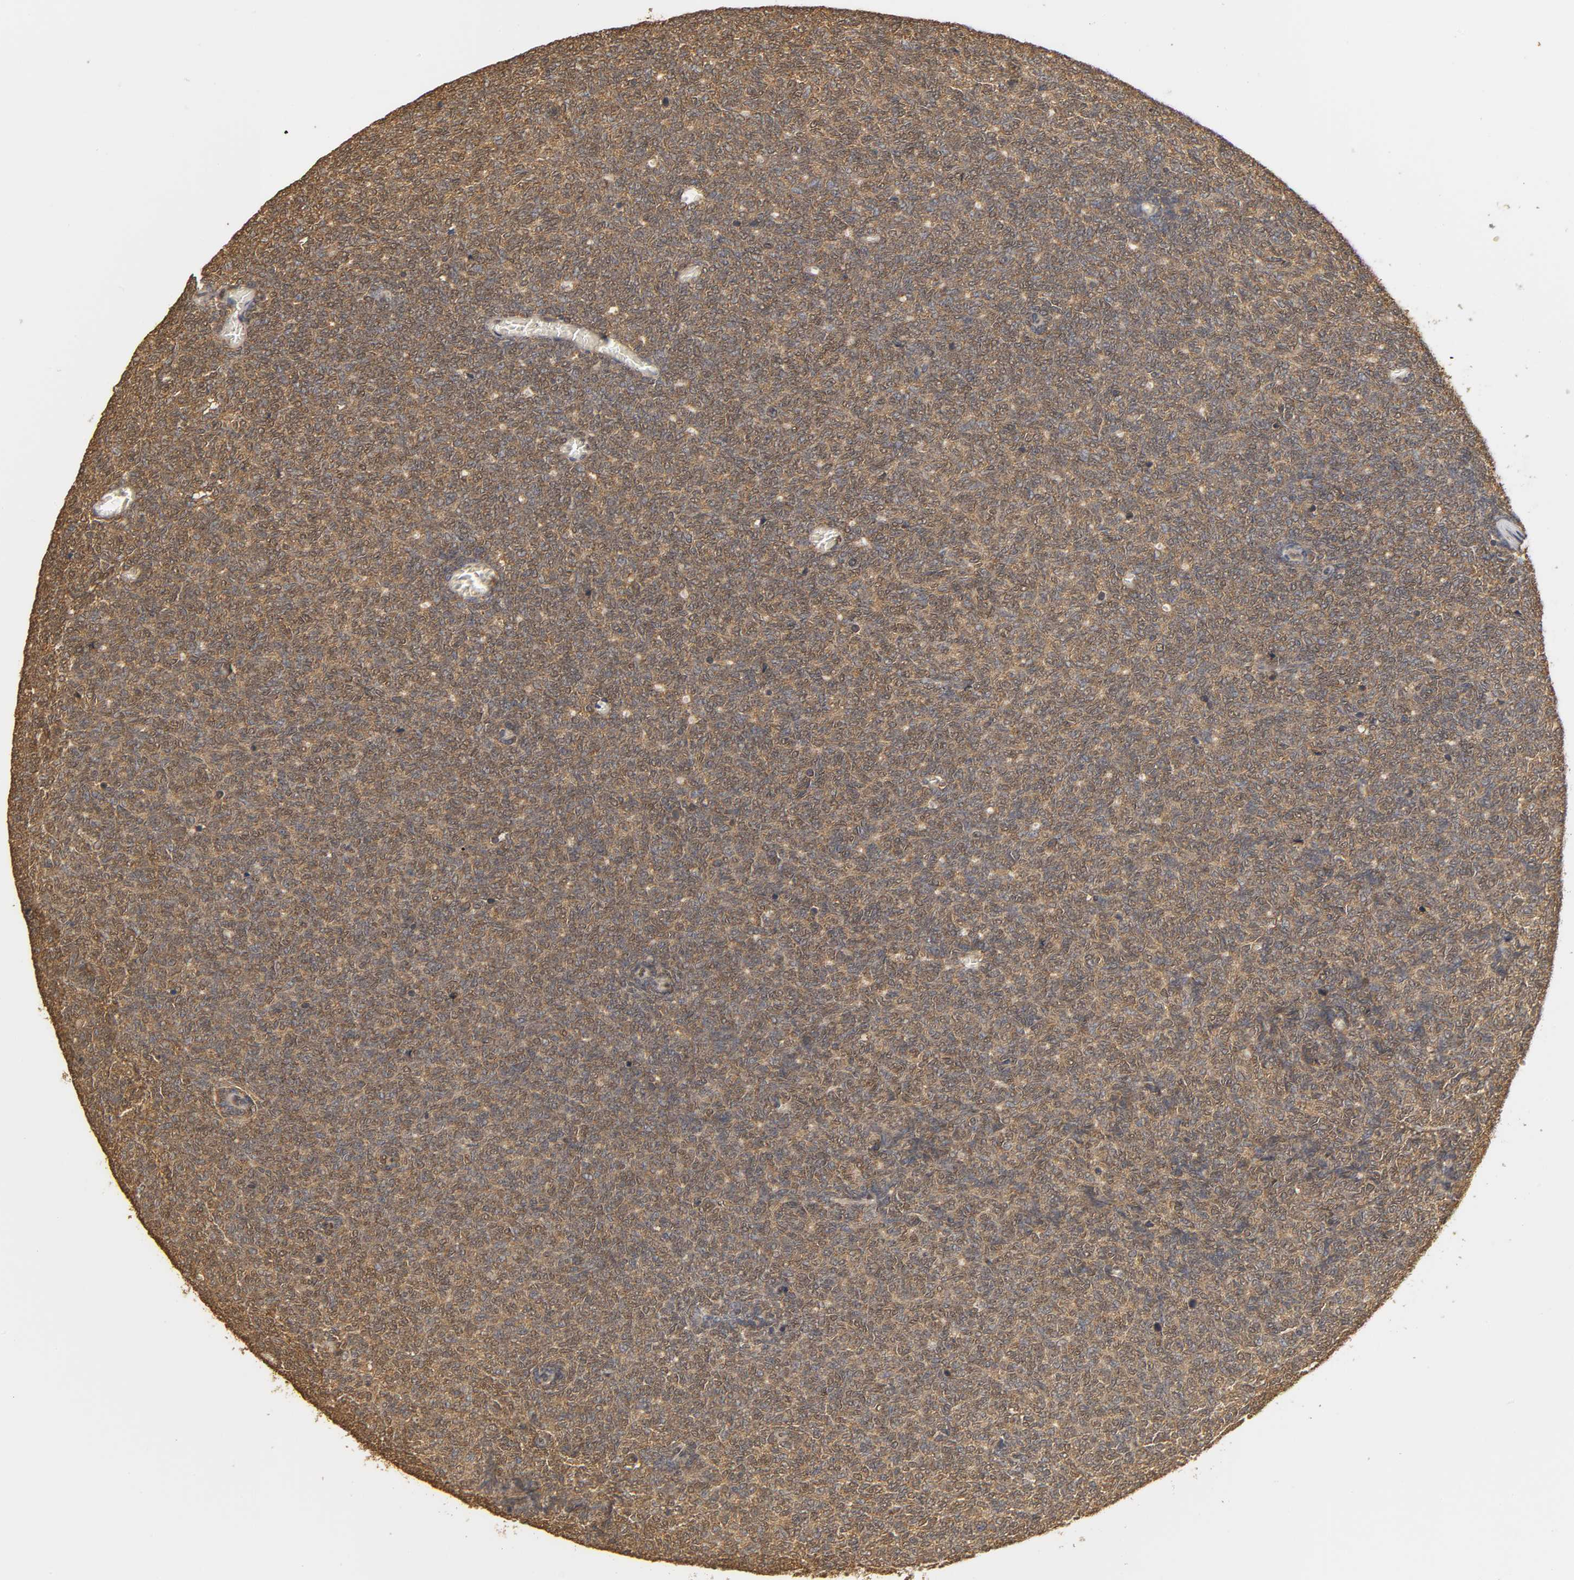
{"staining": {"intensity": "moderate", "quantity": ">75%", "location": "cytoplasmic/membranous"}, "tissue": "renal cancer", "cell_type": "Tumor cells", "image_type": "cancer", "snomed": [{"axis": "morphology", "description": "Neoplasm, malignant, NOS"}, {"axis": "topography", "description": "Kidney"}], "caption": "A histopathology image showing moderate cytoplasmic/membranous positivity in approximately >75% of tumor cells in renal cancer, as visualized by brown immunohistochemical staining.", "gene": "PKN1", "patient": {"sex": "male", "age": 28}}